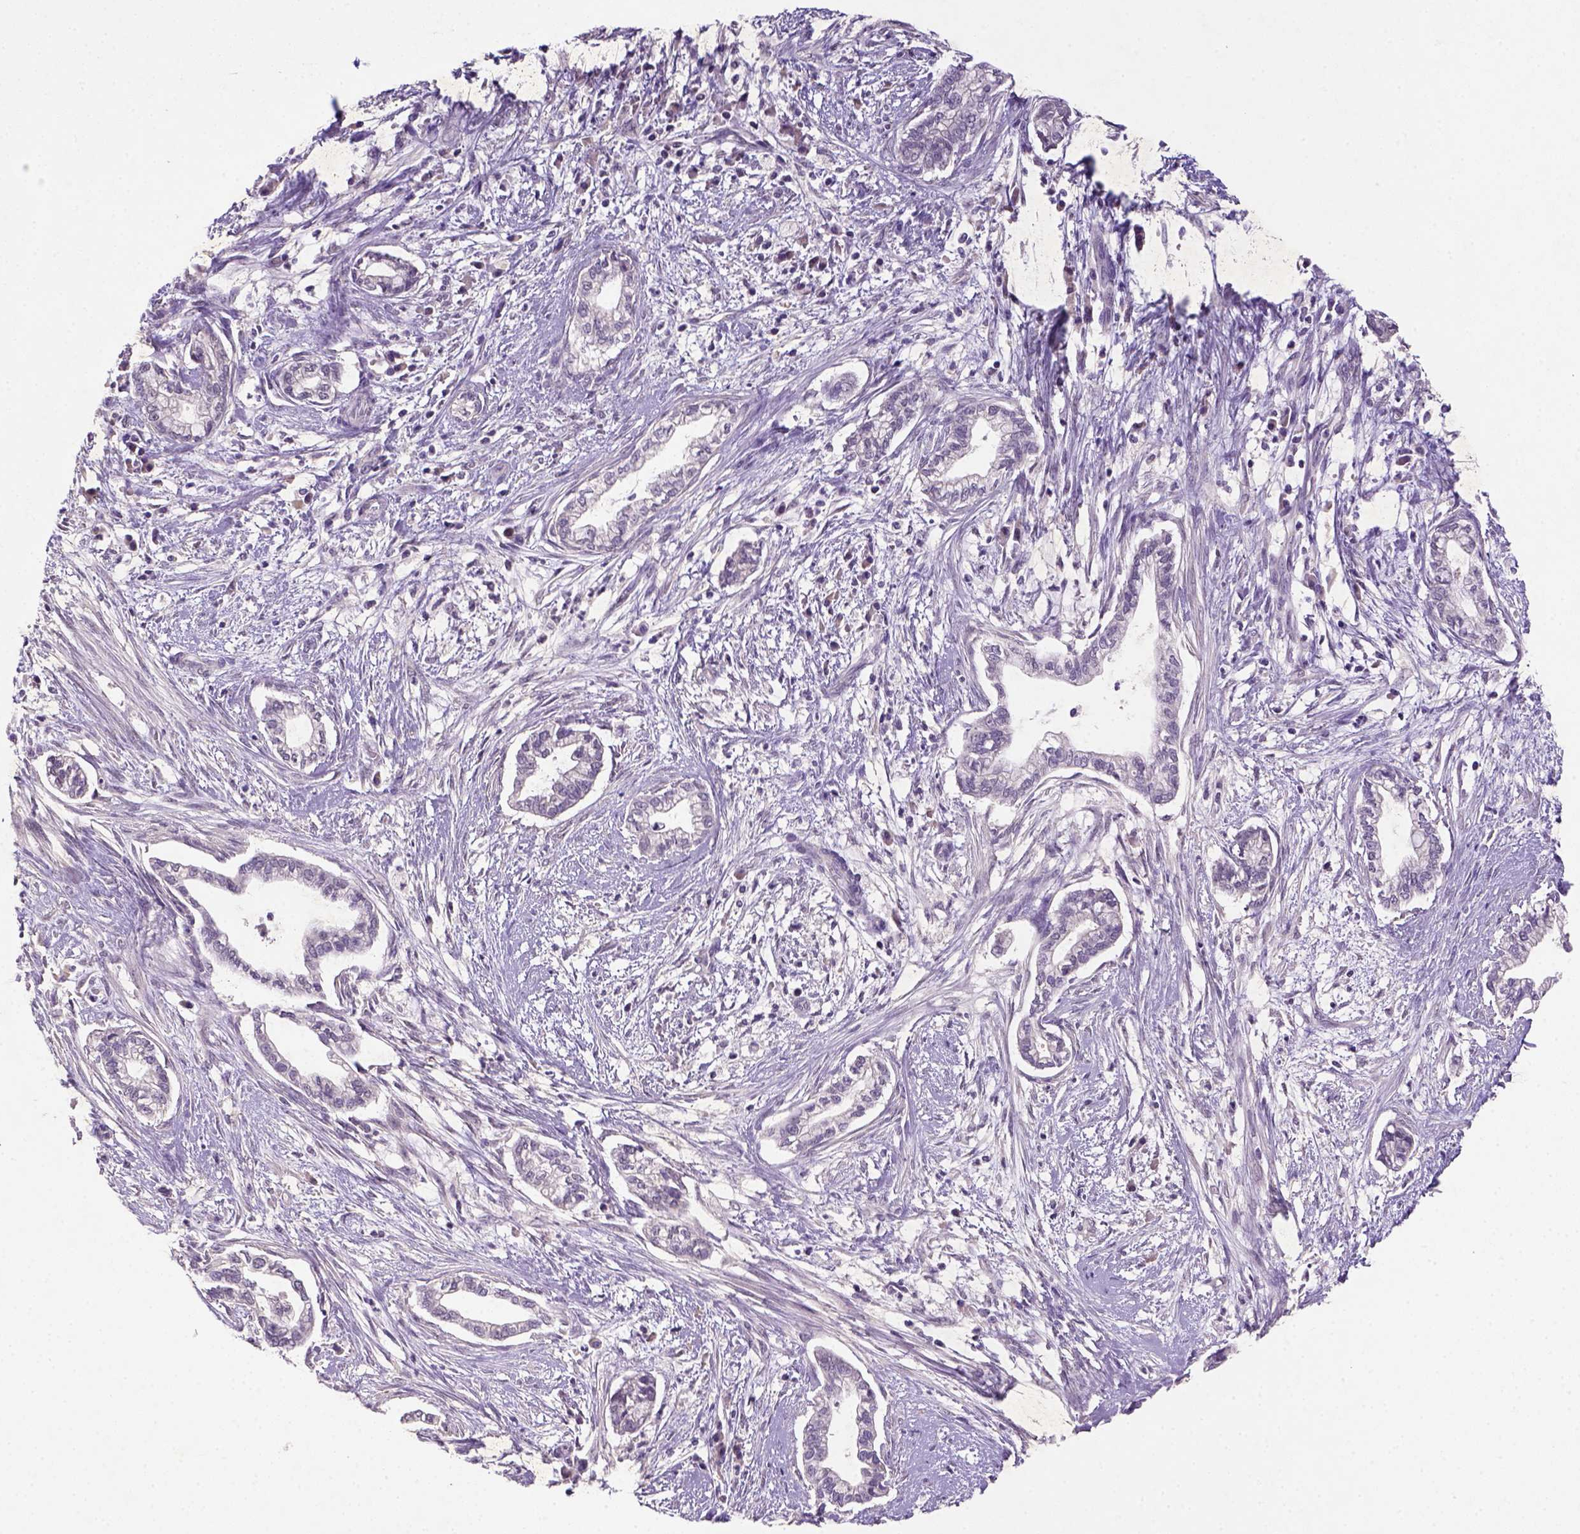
{"staining": {"intensity": "negative", "quantity": "none", "location": "none"}, "tissue": "cervical cancer", "cell_type": "Tumor cells", "image_type": "cancer", "snomed": [{"axis": "morphology", "description": "Adenocarcinoma, NOS"}, {"axis": "topography", "description": "Cervix"}], "caption": "High magnification brightfield microscopy of cervical cancer stained with DAB (brown) and counterstained with hematoxylin (blue): tumor cells show no significant expression.", "gene": "NLGN2", "patient": {"sex": "female", "age": 62}}